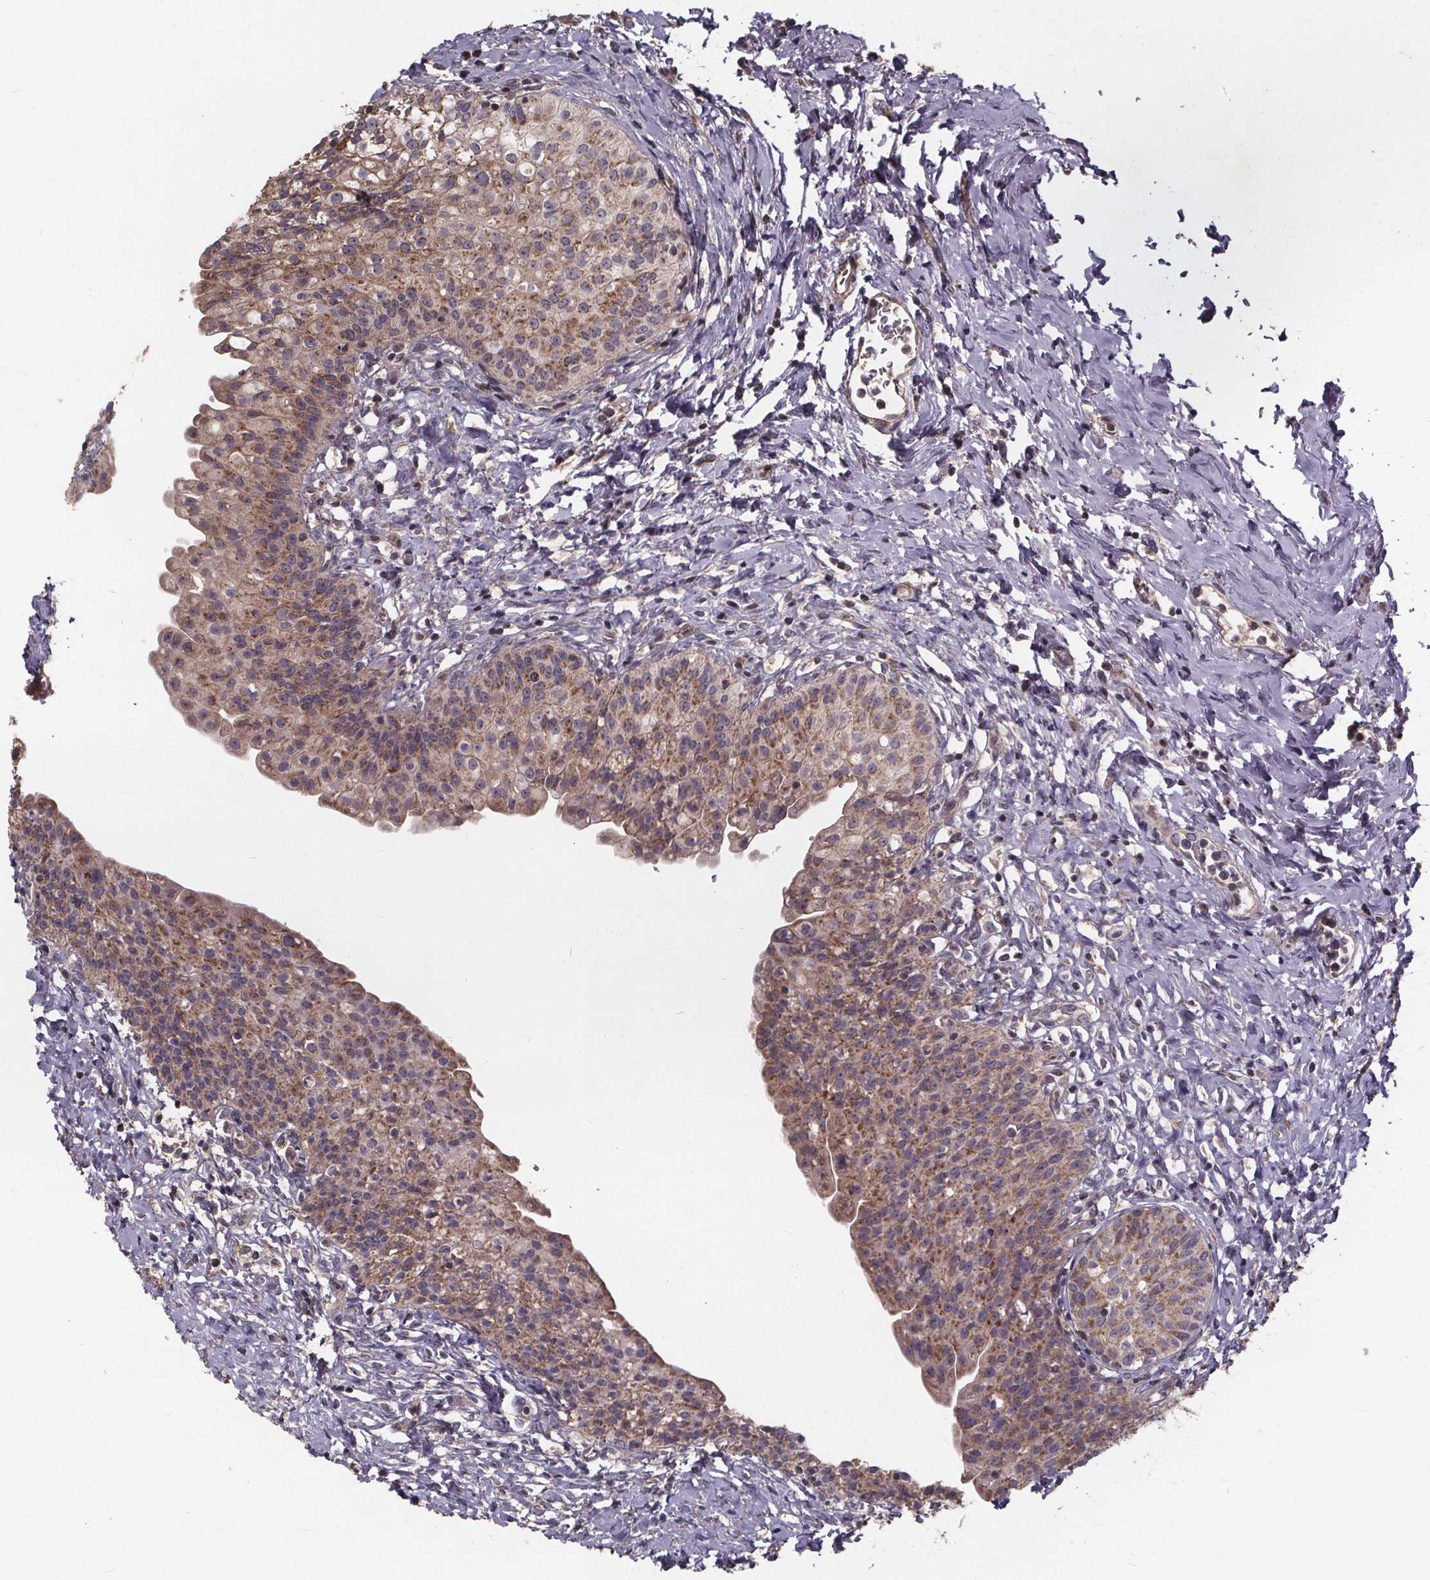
{"staining": {"intensity": "moderate", "quantity": ">75%", "location": "cytoplasmic/membranous"}, "tissue": "urinary bladder", "cell_type": "Urothelial cells", "image_type": "normal", "snomed": [{"axis": "morphology", "description": "Normal tissue, NOS"}, {"axis": "topography", "description": "Urinary bladder"}], "caption": "A photomicrograph of human urinary bladder stained for a protein reveals moderate cytoplasmic/membranous brown staining in urothelial cells. (Brightfield microscopy of DAB IHC at high magnification).", "gene": "YME1L1", "patient": {"sex": "male", "age": 76}}